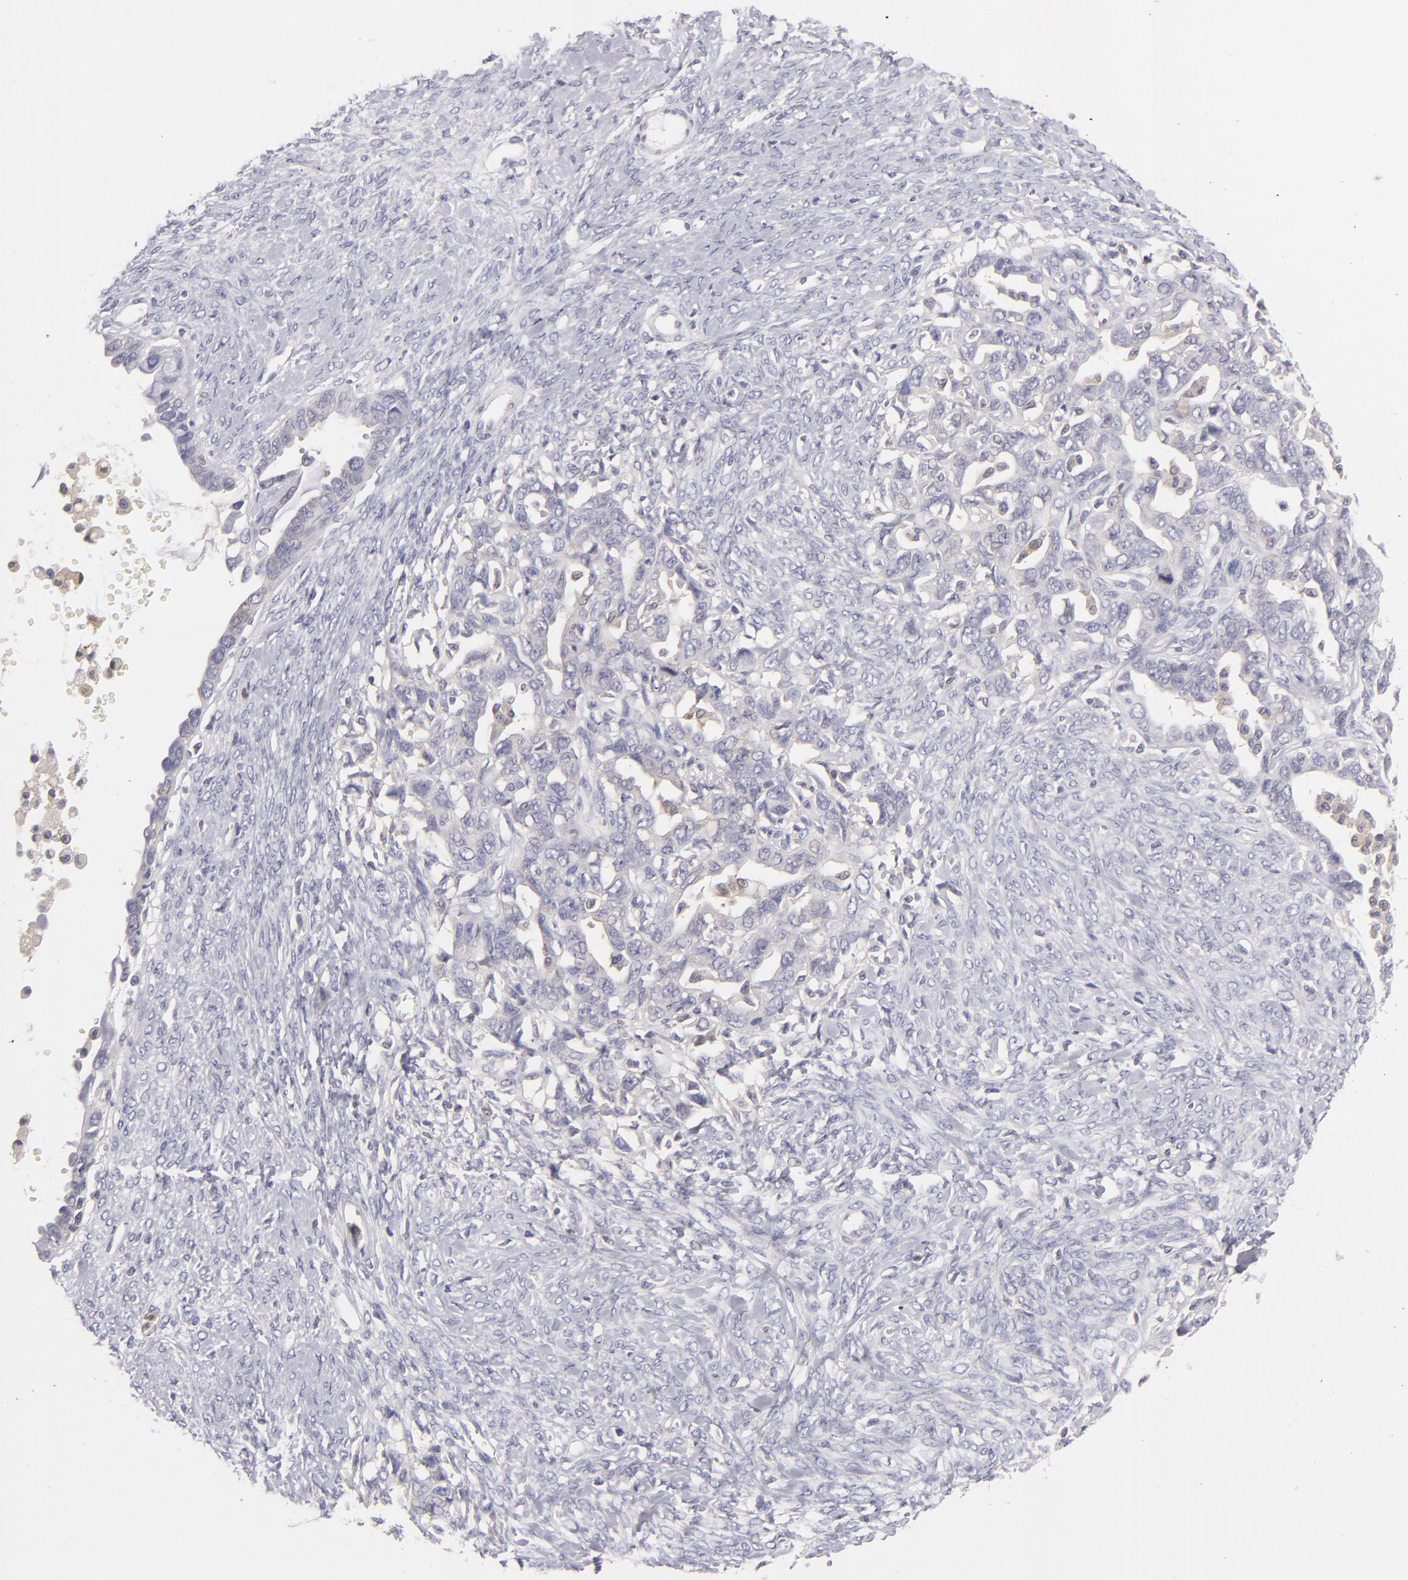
{"staining": {"intensity": "negative", "quantity": "none", "location": "none"}, "tissue": "ovarian cancer", "cell_type": "Tumor cells", "image_type": "cancer", "snomed": [{"axis": "morphology", "description": "Cystadenocarcinoma, serous, NOS"}, {"axis": "topography", "description": "Ovary"}], "caption": "An image of human ovarian serous cystadenocarcinoma is negative for staining in tumor cells.", "gene": "MMP10", "patient": {"sex": "female", "age": 69}}